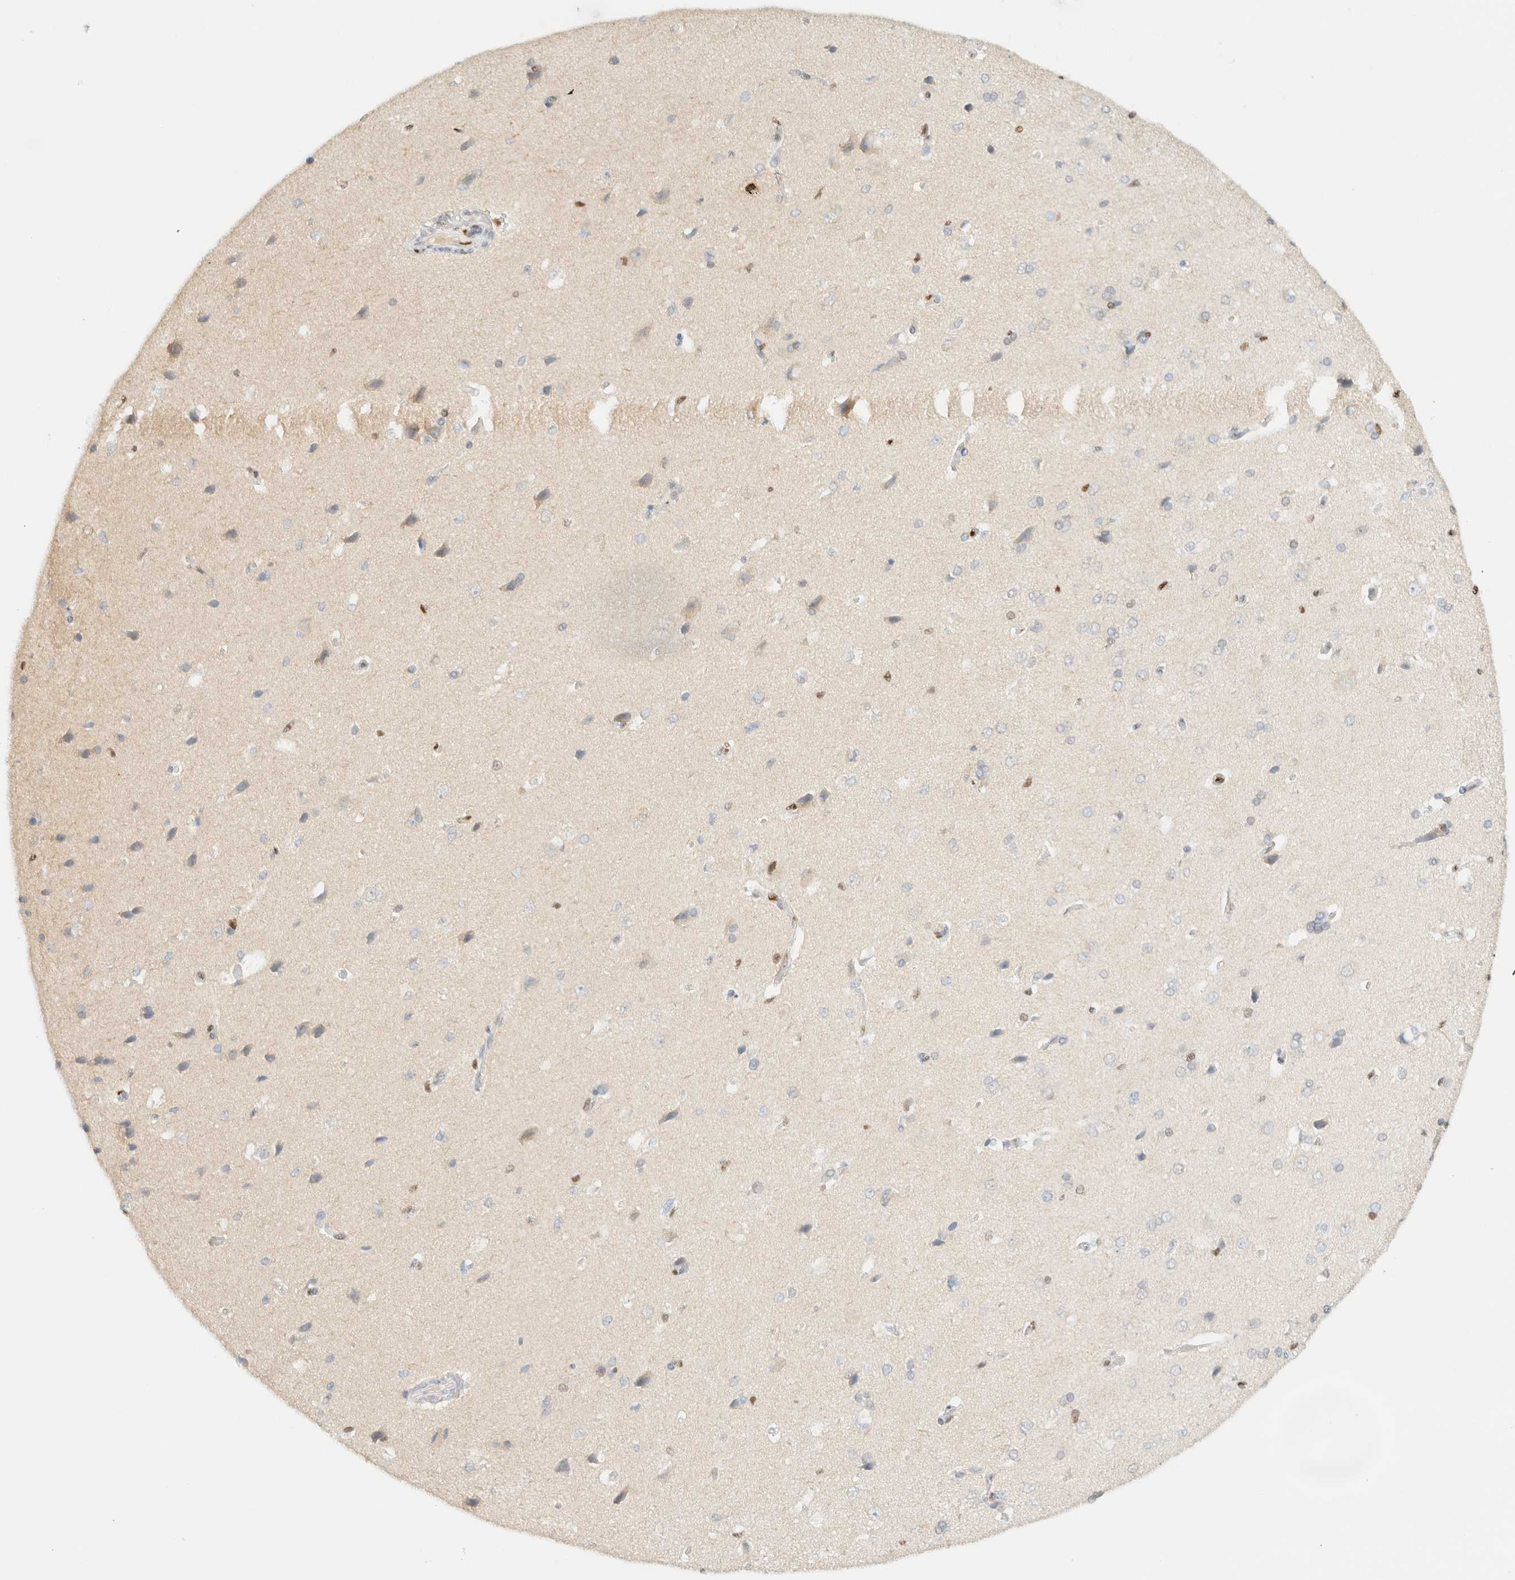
{"staining": {"intensity": "weak", "quantity": ">75%", "location": "nuclear"}, "tissue": "cerebral cortex", "cell_type": "Endothelial cells", "image_type": "normal", "snomed": [{"axis": "morphology", "description": "Normal tissue, NOS"}, {"axis": "topography", "description": "Cerebral cortex"}], "caption": "A photomicrograph showing weak nuclear staining in about >75% of endothelial cells in benign cerebral cortex, as visualized by brown immunohistochemical staining.", "gene": "DDB2", "patient": {"sex": "male", "age": 62}}